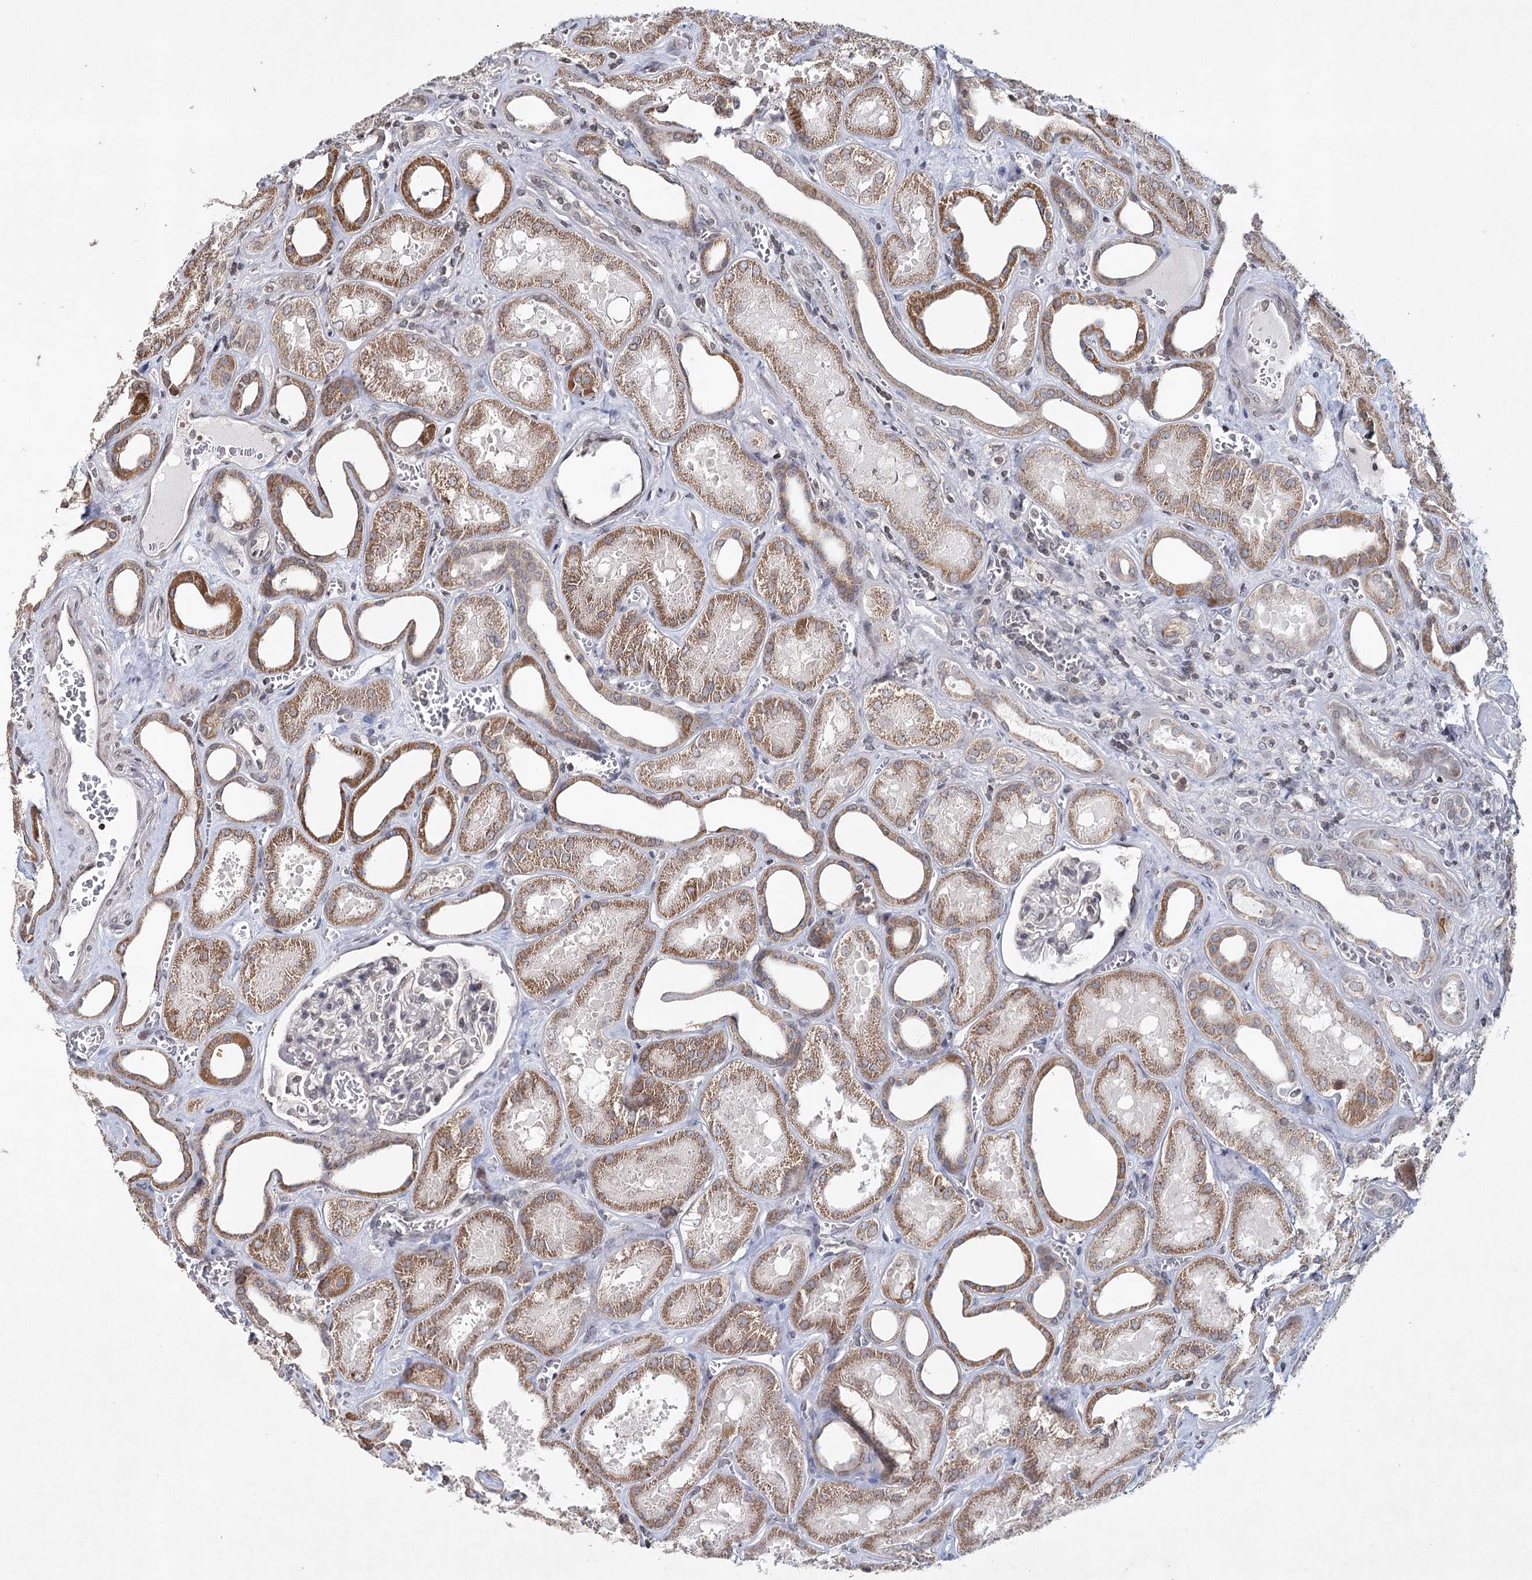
{"staining": {"intensity": "negative", "quantity": "none", "location": "none"}, "tissue": "kidney", "cell_type": "Cells in glomeruli", "image_type": "normal", "snomed": [{"axis": "morphology", "description": "Normal tissue, NOS"}, {"axis": "morphology", "description": "Adenocarcinoma, NOS"}, {"axis": "topography", "description": "Kidney"}], "caption": "Micrograph shows no significant protein expression in cells in glomeruli of benign kidney.", "gene": "ICOS", "patient": {"sex": "female", "age": 68}}